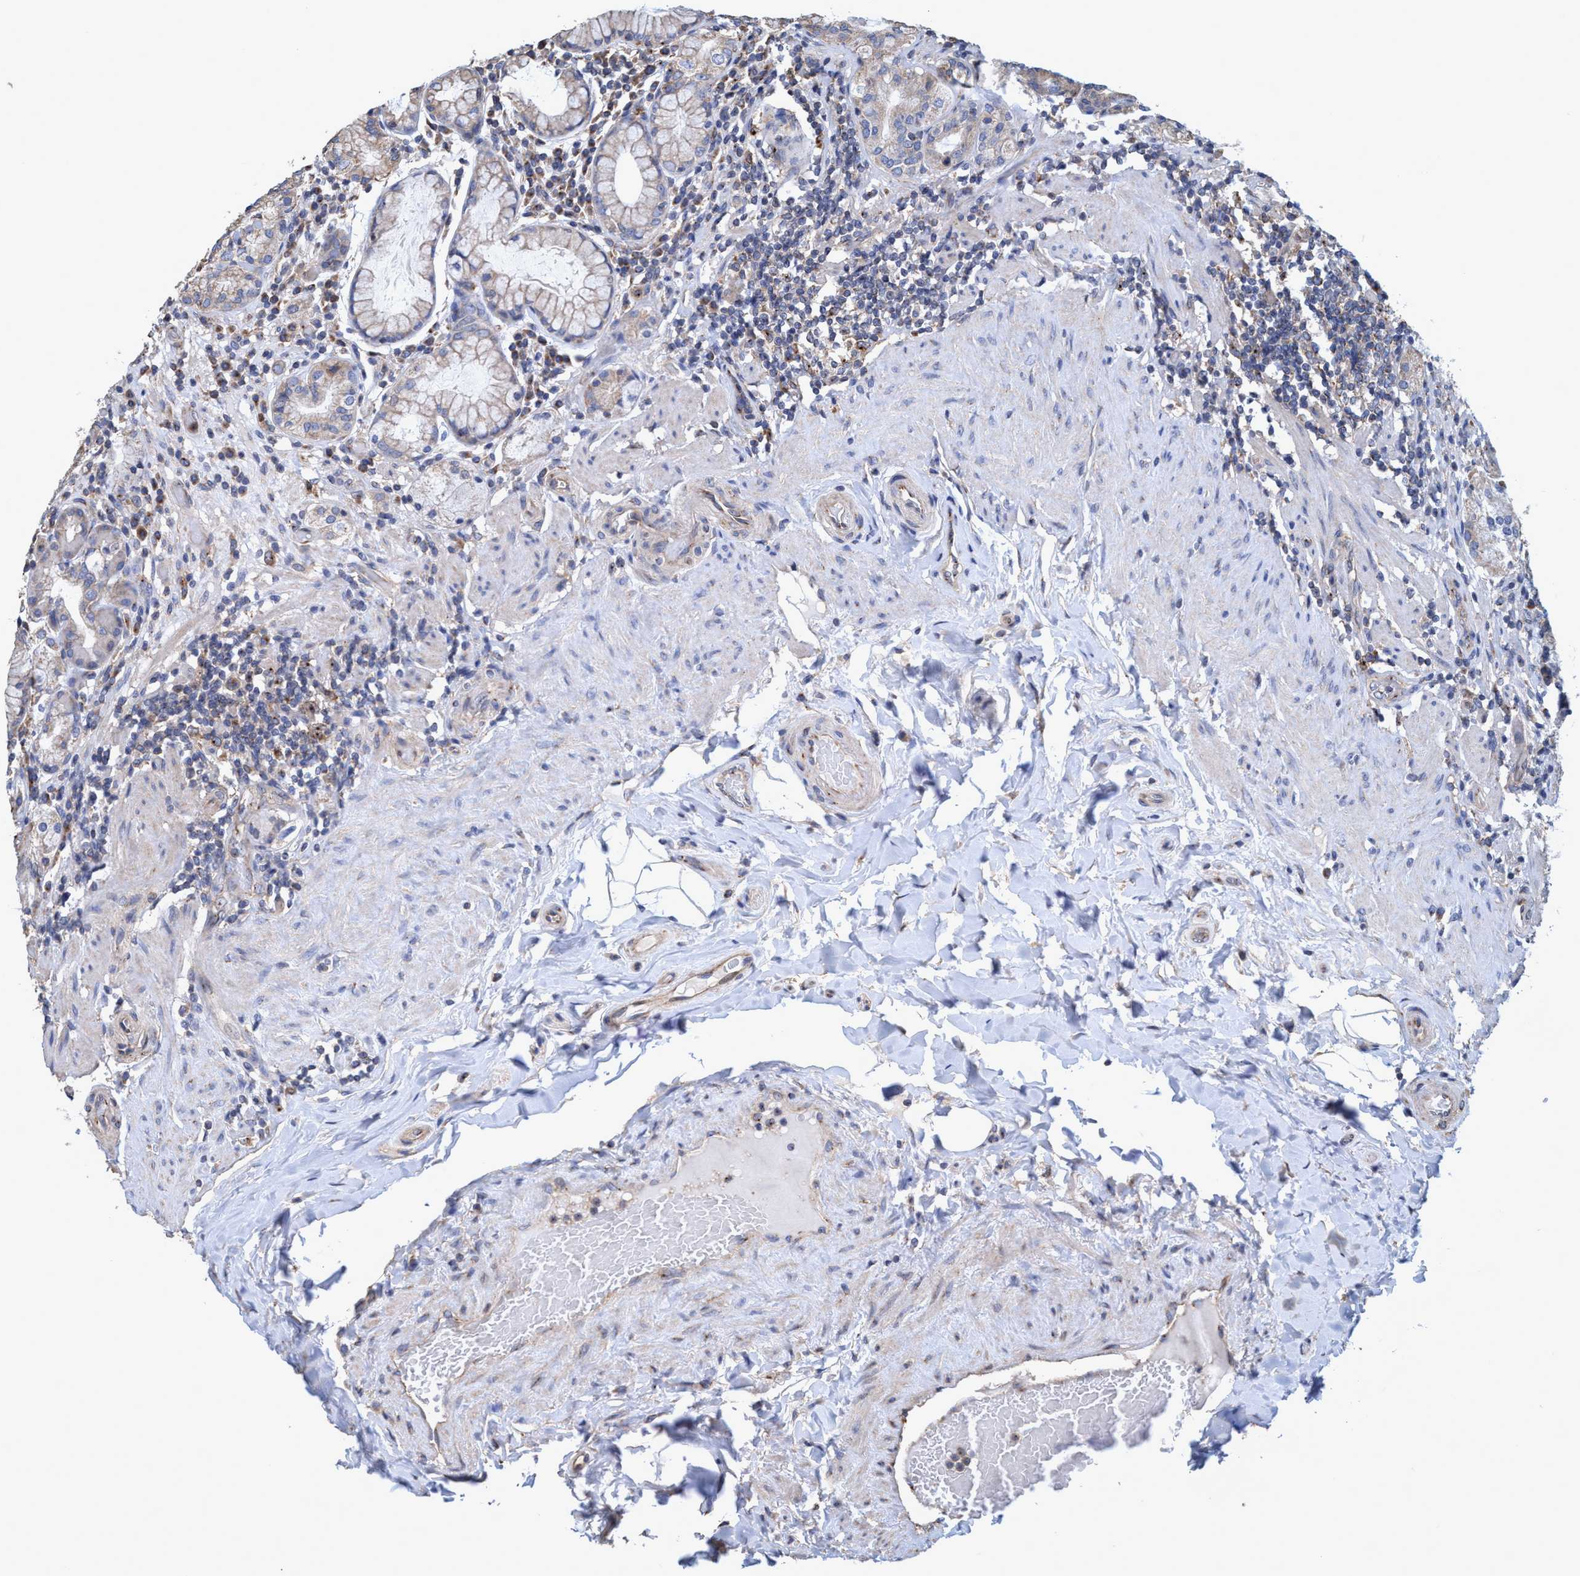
{"staining": {"intensity": "weak", "quantity": "25%-75%", "location": "cytoplasmic/membranous"}, "tissue": "stomach", "cell_type": "Glandular cells", "image_type": "normal", "snomed": [{"axis": "morphology", "description": "Normal tissue, NOS"}, {"axis": "topography", "description": "Stomach, lower"}], "caption": "Brown immunohistochemical staining in unremarkable stomach shows weak cytoplasmic/membranous staining in approximately 25%-75% of glandular cells.", "gene": "BICD2", "patient": {"sex": "female", "age": 76}}